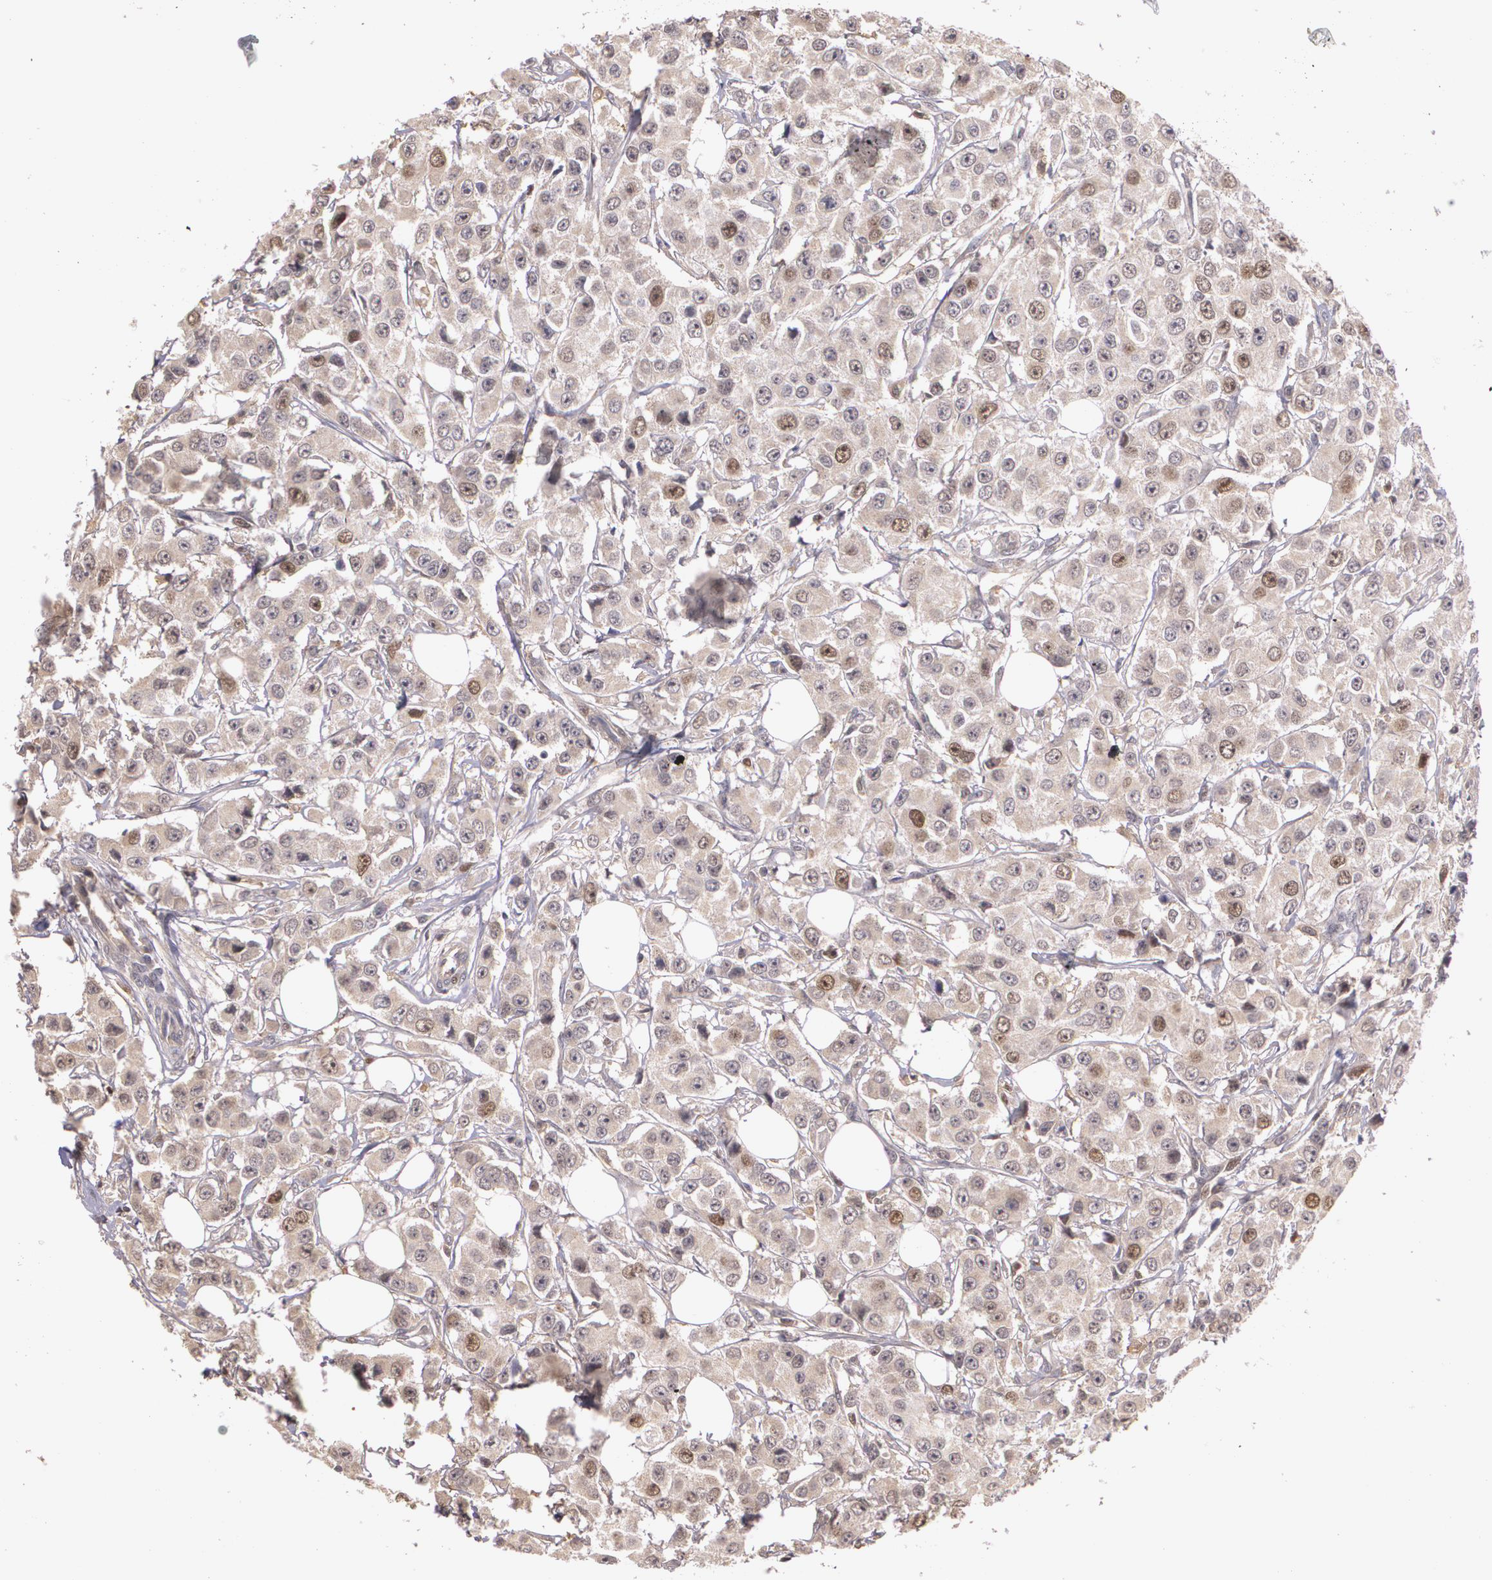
{"staining": {"intensity": "weak", "quantity": "<25%", "location": "cytoplasmic/membranous,nuclear"}, "tissue": "breast cancer", "cell_type": "Tumor cells", "image_type": "cancer", "snomed": [{"axis": "morphology", "description": "Duct carcinoma"}, {"axis": "topography", "description": "Breast"}], "caption": "Micrograph shows no protein positivity in tumor cells of breast cancer (infiltrating ductal carcinoma) tissue.", "gene": "BRCA1", "patient": {"sex": "female", "age": 58}}